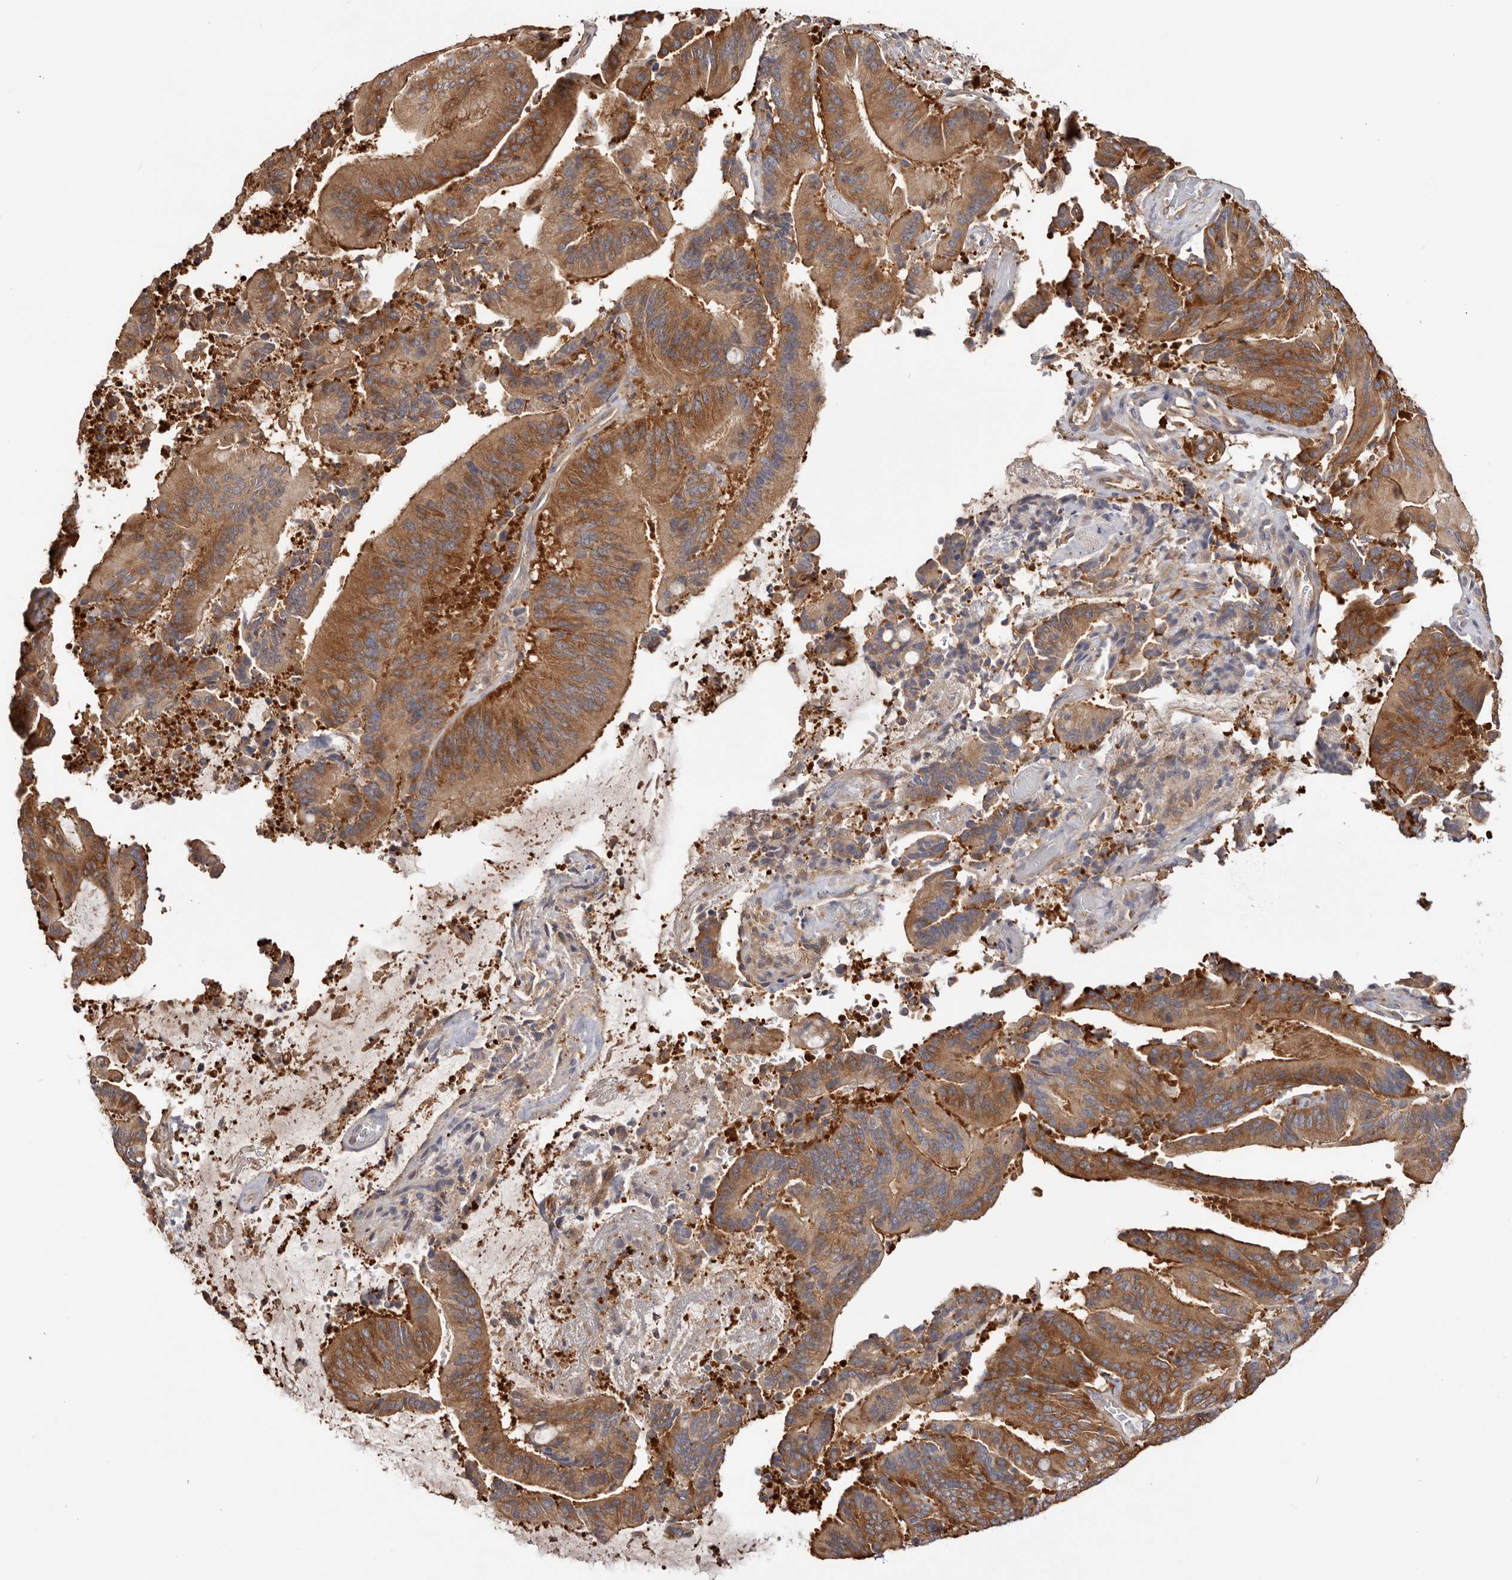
{"staining": {"intensity": "strong", "quantity": ">75%", "location": "cytoplasmic/membranous"}, "tissue": "liver cancer", "cell_type": "Tumor cells", "image_type": "cancer", "snomed": [{"axis": "morphology", "description": "Normal tissue, NOS"}, {"axis": "morphology", "description": "Cholangiocarcinoma"}, {"axis": "topography", "description": "Liver"}, {"axis": "topography", "description": "Peripheral nerve tissue"}], "caption": "Liver cholangiocarcinoma stained for a protein (brown) demonstrates strong cytoplasmic/membranous positive expression in about >75% of tumor cells.", "gene": "EPRS1", "patient": {"sex": "female", "age": 73}}